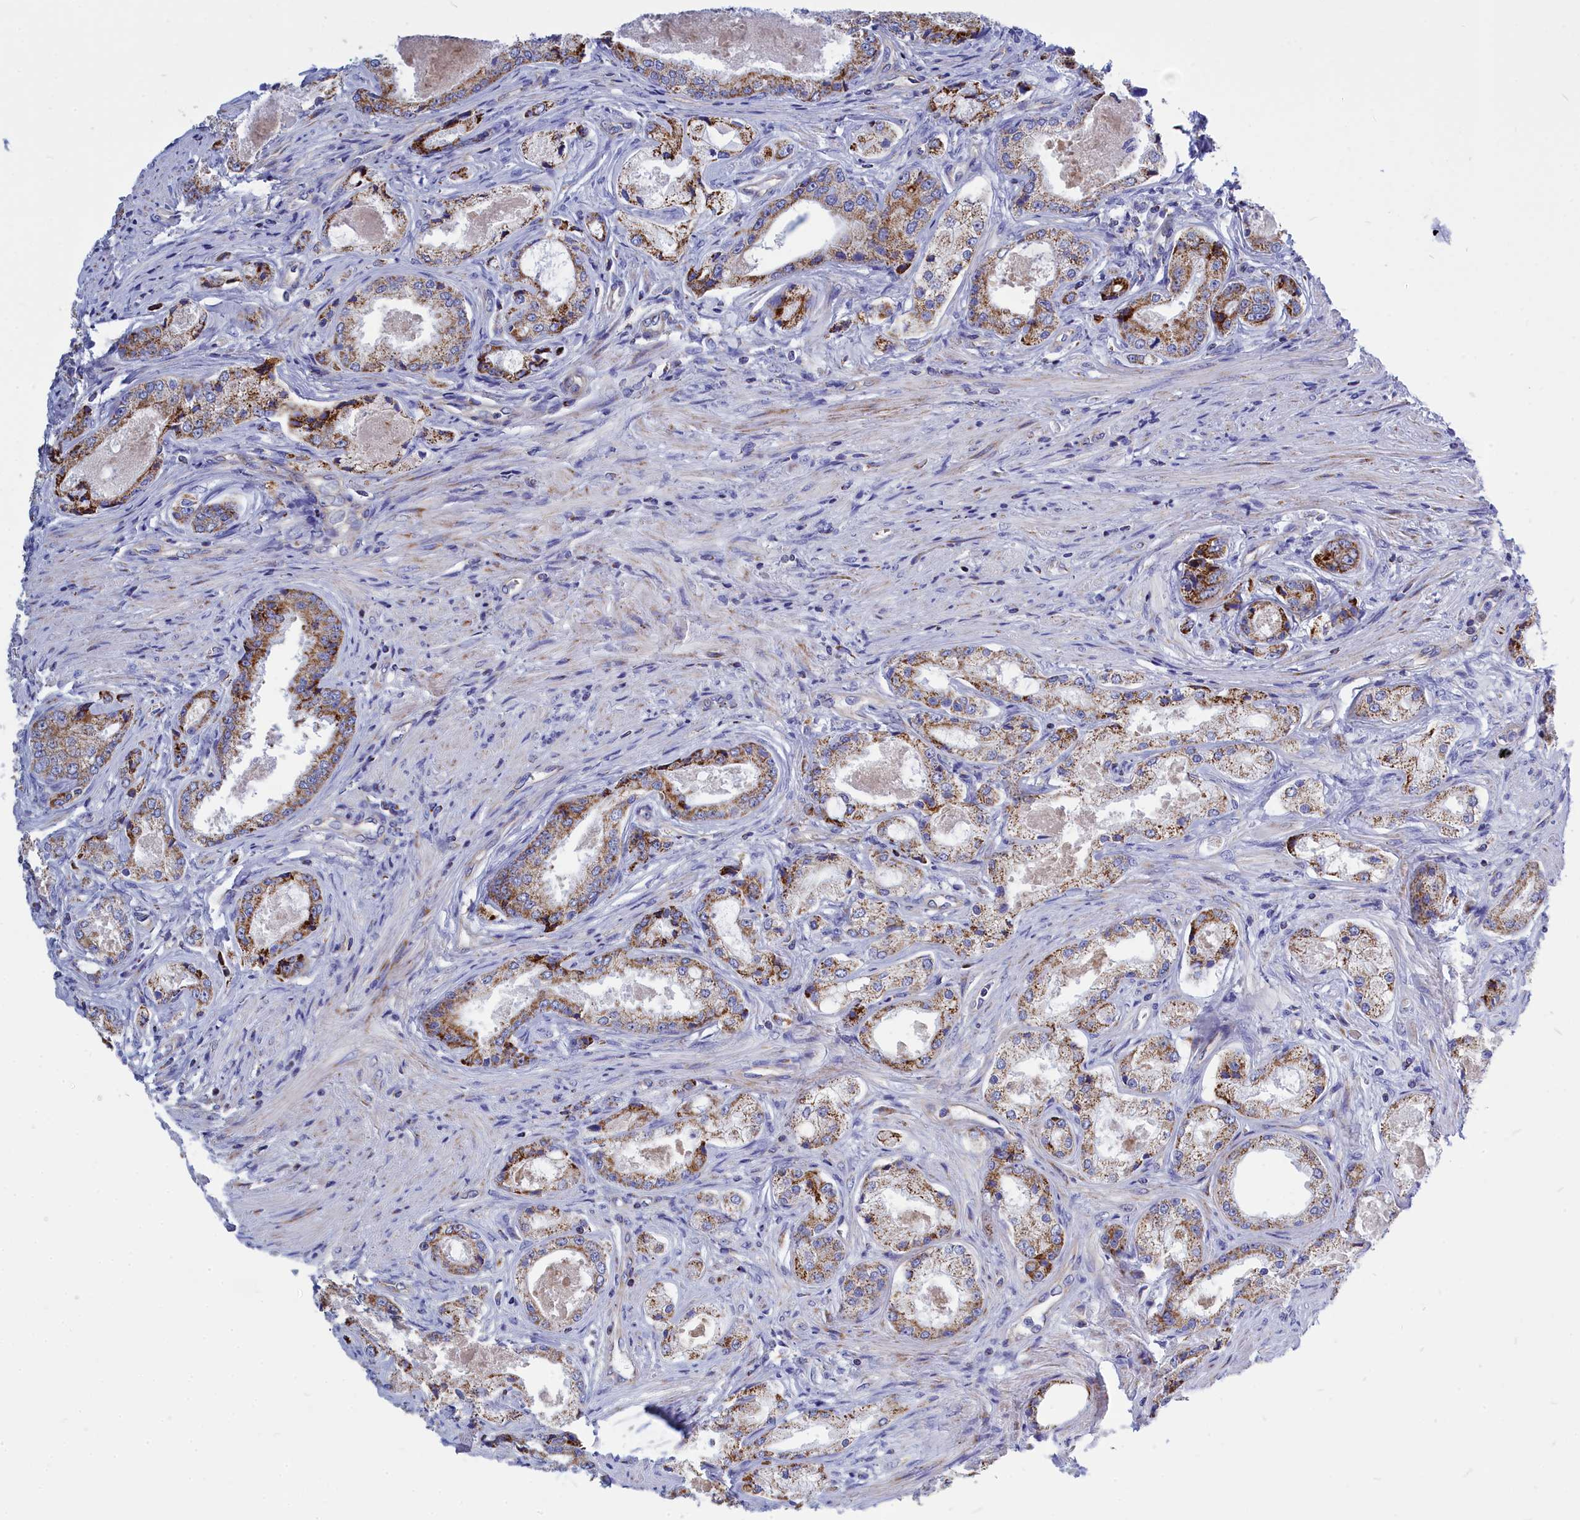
{"staining": {"intensity": "moderate", "quantity": ">75%", "location": "cytoplasmic/membranous"}, "tissue": "prostate cancer", "cell_type": "Tumor cells", "image_type": "cancer", "snomed": [{"axis": "morphology", "description": "Adenocarcinoma, Low grade"}, {"axis": "topography", "description": "Prostate"}], "caption": "IHC photomicrograph of human prostate cancer (low-grade adenocarcinoma) stained for a protein (brown), which exhibits medium levels of moderate cytoplasmic/membranous staining in approximately >75% of tumor cells.", "gene": "CCRL2", "patient": {"sex": "male", "age": 68}}